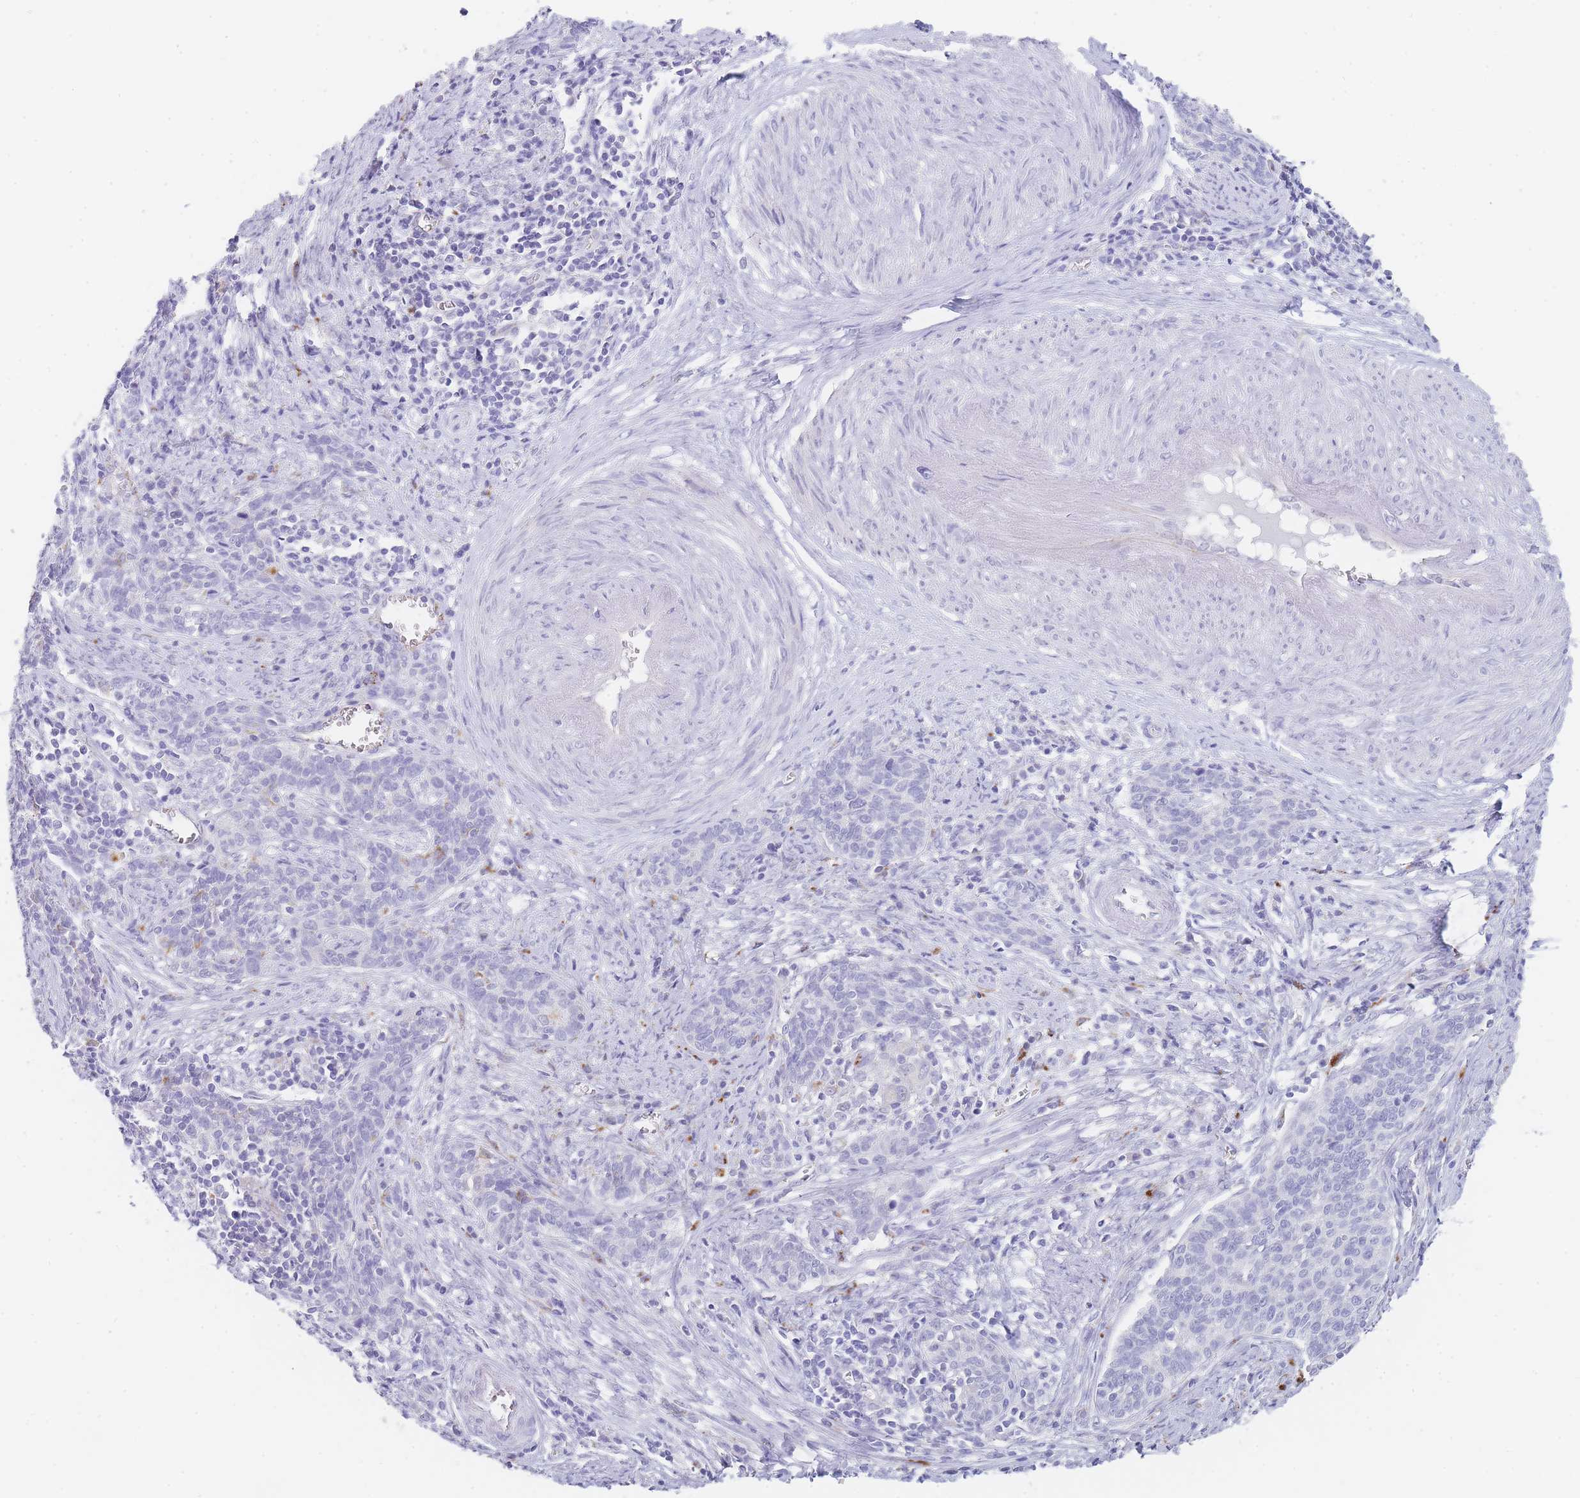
{"staining": {"intensity": "negative", "quantity": "none", "location": "none"}, "tissue": "cervical cancer", "cell_type": "Tumor cells", "image_type": "cancer", "snomed": [{"axis": "morphology", "description": "Squamous cell carcinoma, NOS"}, {"axis": "topography", "description": "Cervix"}], "caption": "Immunohistochemistry photomicrograph of neoplastic tissue: human cervical cancer stained with DAB exhibits no significant protein expression in tumor cells. (Brightfield microscopy of DAB immunohistochemistry at high magnification).", "gene": "RHO", "patient": {"sex": "female", "age": 39}}